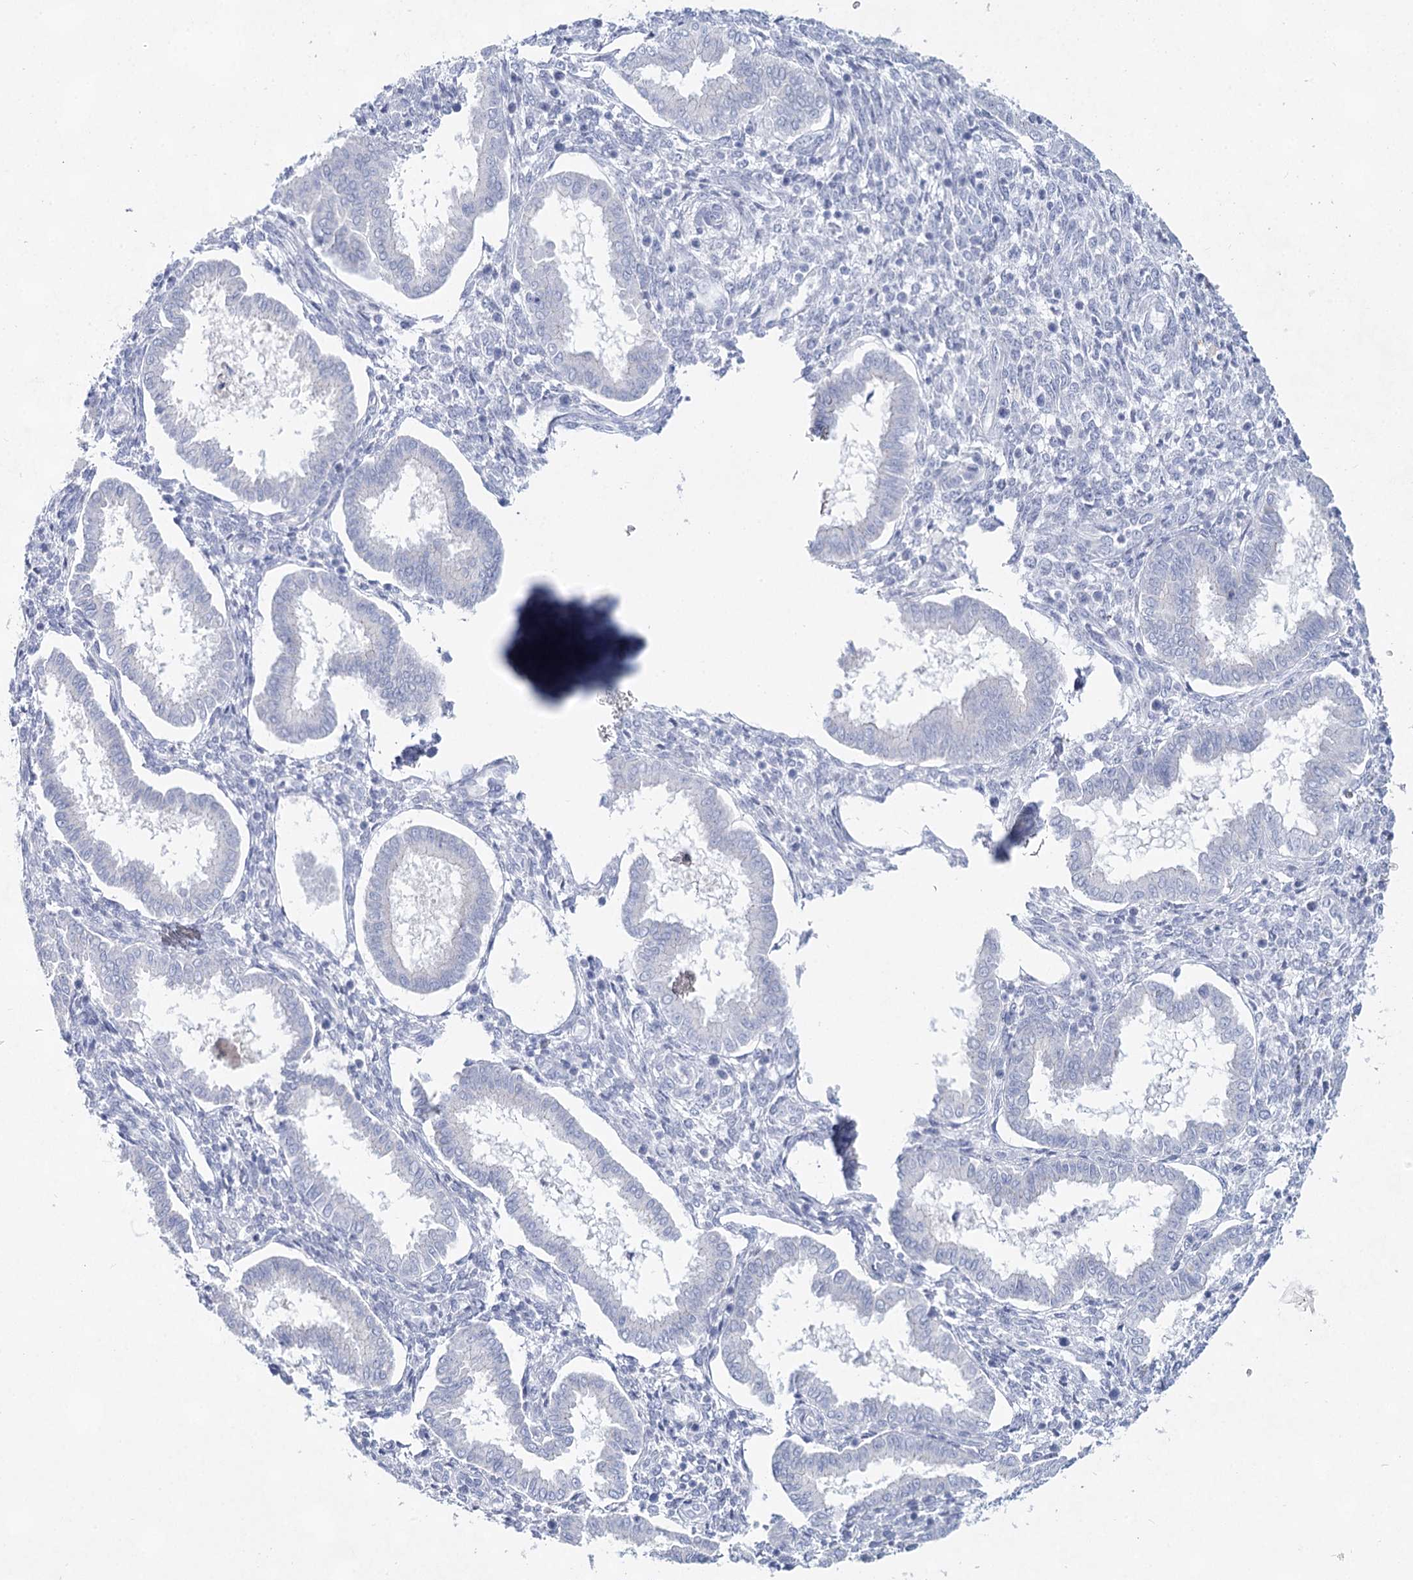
{"staining": {"intensity": "negative", "quantity": "none", "location": "none"}, "tissue": "endometrium", "cell_type": "Cells in endometrial stroma", "image_type": "normal", "snomed": [{"axis": "morphology", "description": "Normal tissue, NOS"}, {"axis": "topography", "description": "Endometrium"}], "caption": "IHC photomicrograph of benign endometrium: endometrium stained with DAB shows no significant protein positivity in cells in endometrial stroma.", "gene": "SLC17A2", "patient": {"sex": "female", "age": 24}}